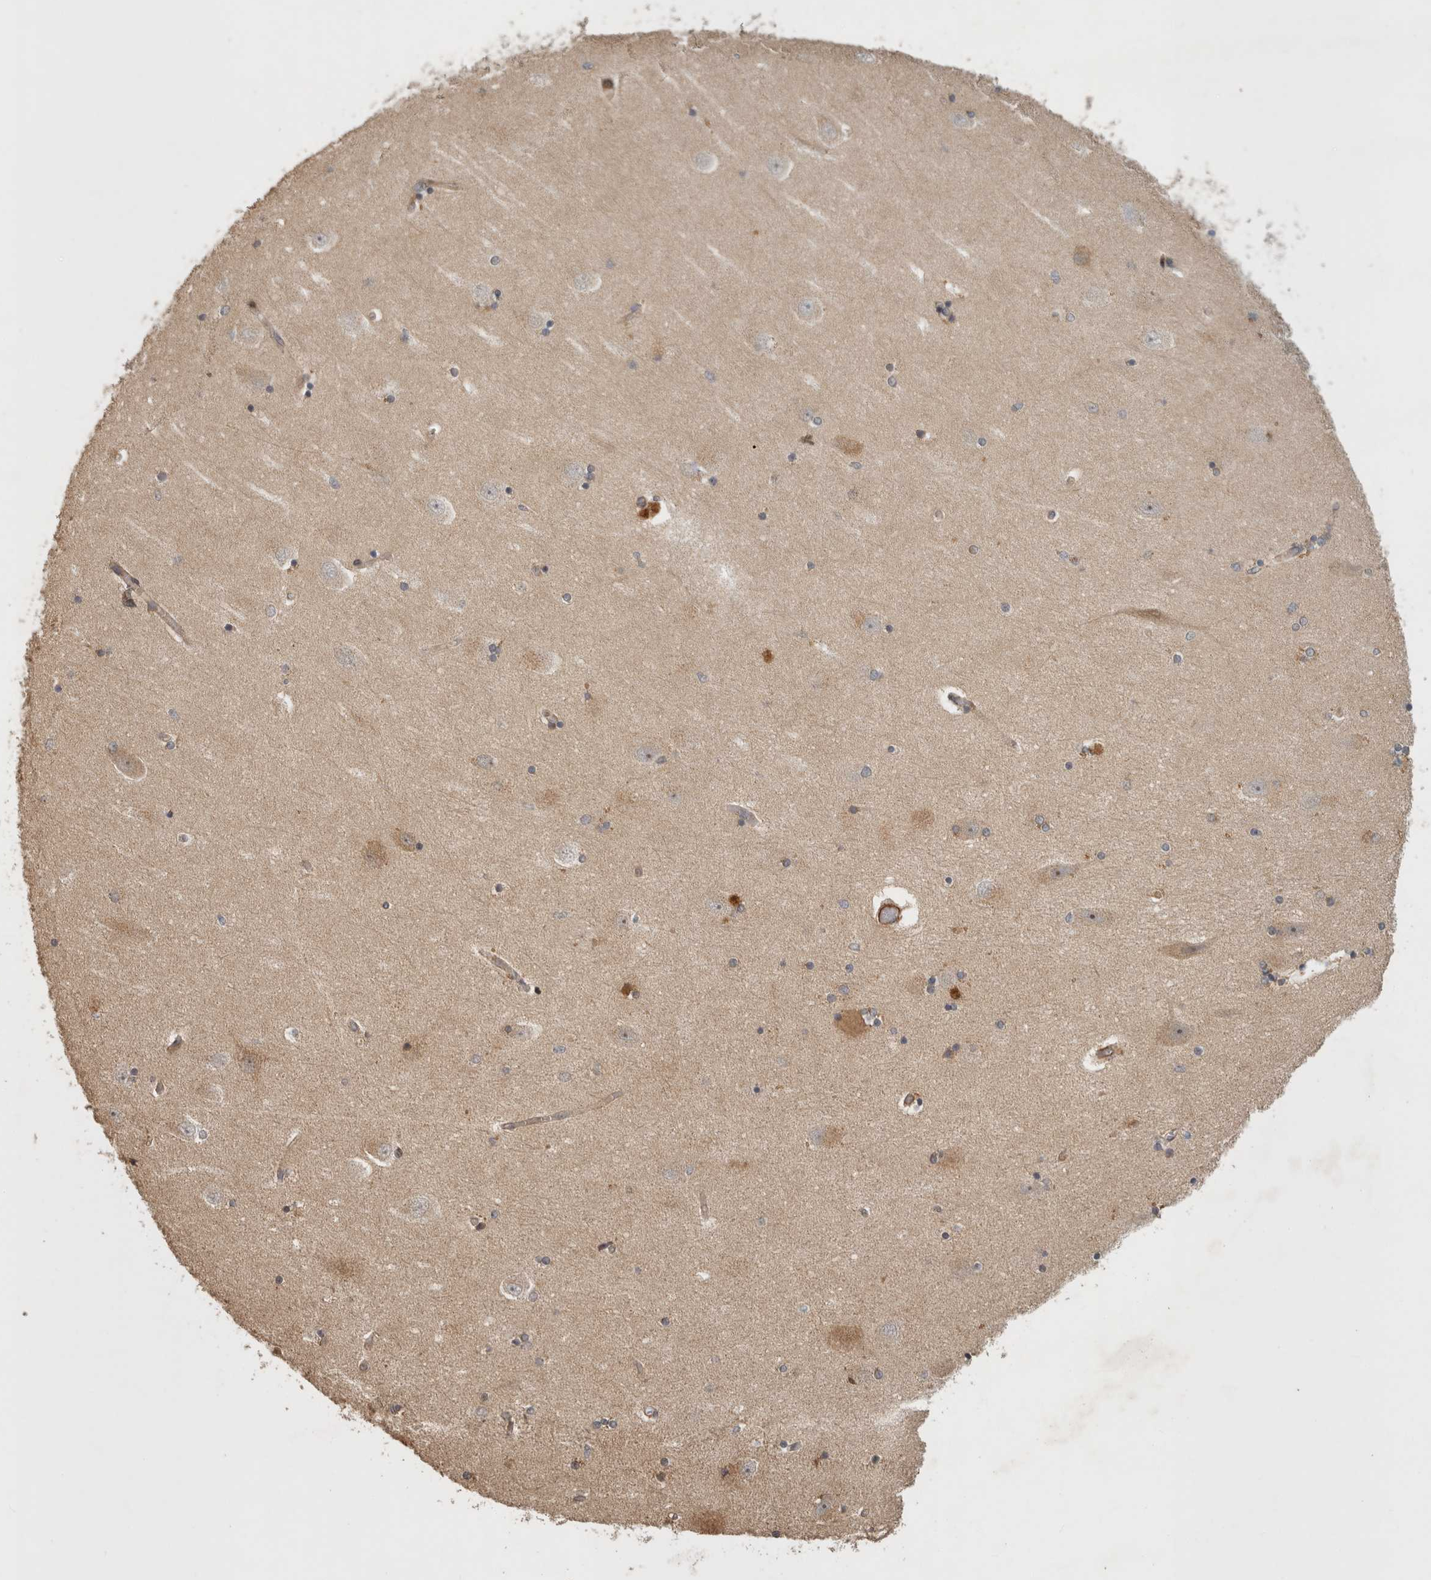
{"staining": {"intensity": "weak", "quantity": "<25%", "location": "cytoplasmic/membranous"}, "tissue": "hippocampus", "cell_type": "Glial cells", "image_type": "normal", "snomed": [{"axis": "morphology", "description": "Normal tissue, NOS"}, {"axis": "topography", "description": "Hippocampus"}], "caption": "A histopathology image of hippocampus stained for a protein reveals no brown staining in glial cells. (DAB (3,3'-diaminobenzidine) immunohistochemistry visualized using brightfield microscopy, high magnification).", "gene": "SIPA1L2", "patient": {"sex": "female", "age": 54}}